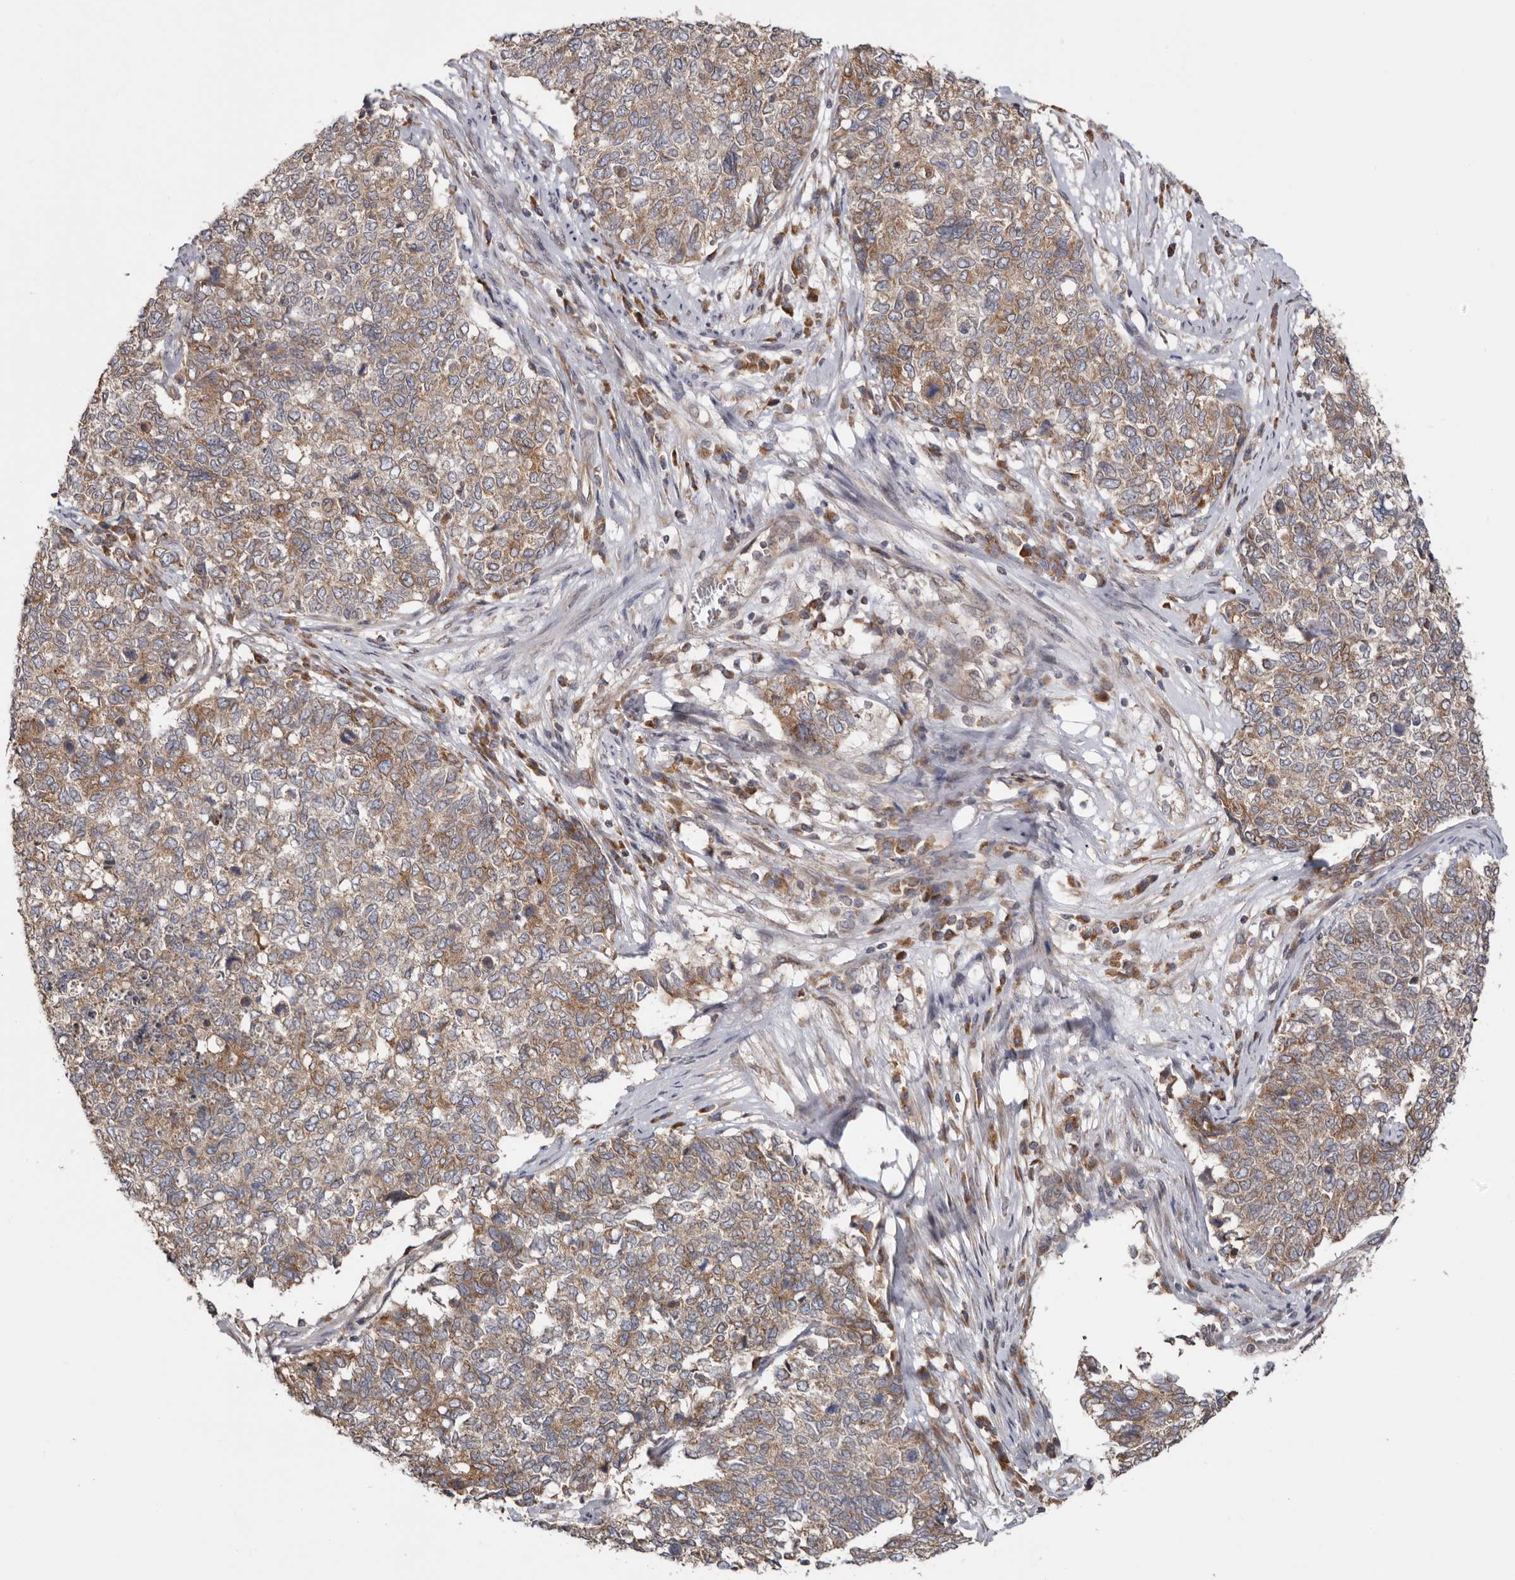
{"staining": {"intensity": "moderate", "quantity": ">75%", "location": "cytoplasmic/membranous"}, "tissue": "cervical cancer", "cell_type": "Tumor cells", "image_type": "cancer", "snomed": [{"axis": "morphology", "description": "Squamous cell carcinoma, NOS"}, {"axis": "topography", "description": "Cervix"}], "caption": "Protein staining reveals moderate cytoplasmic/membranous expression in approximately >75% of tumor cells in cervical squamous cell carcinoma.", "gene": "TMUB1", "patient": {"sex": "female", "age": 63}}